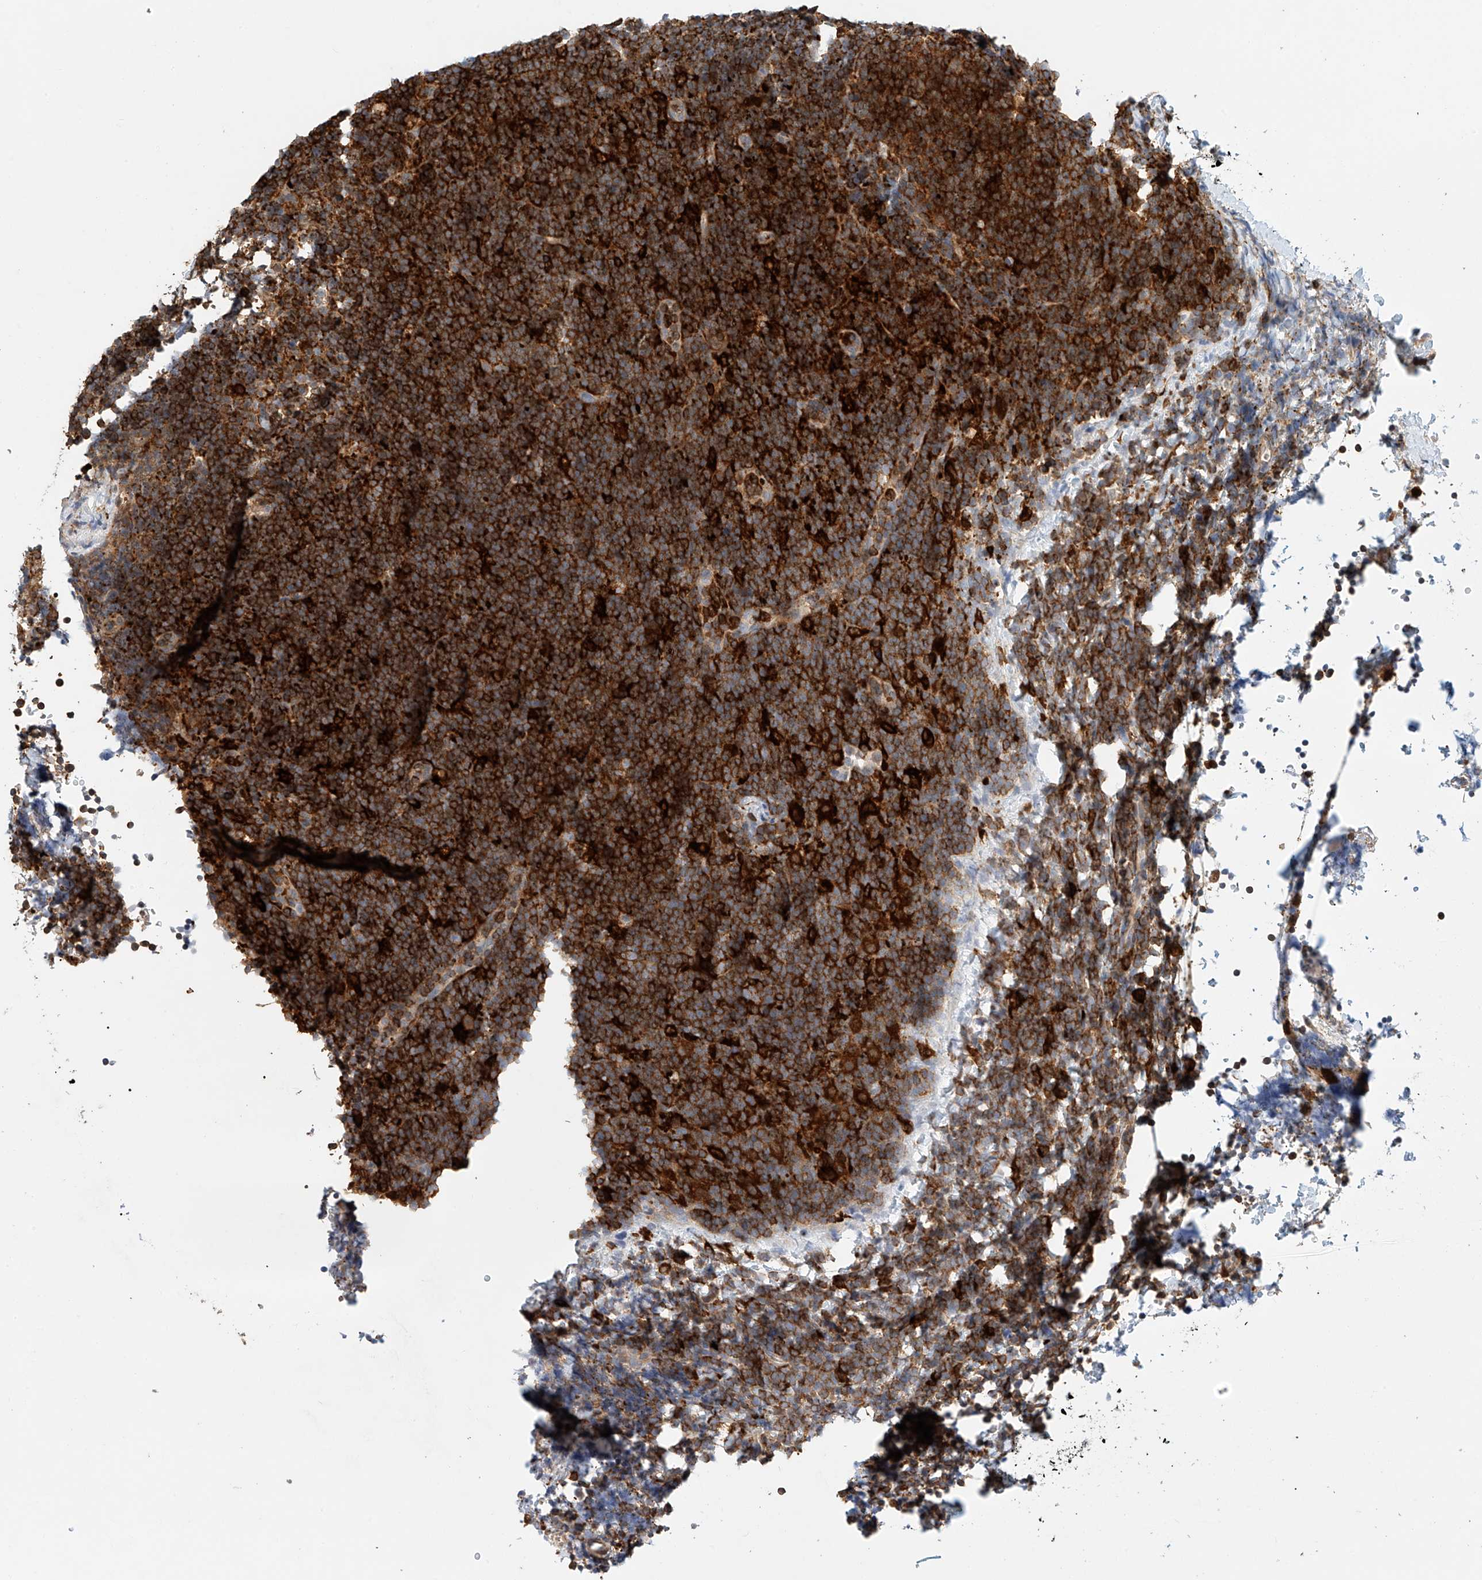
{"staining": {"intensity": "strong", "quantity": ">75%", "location": "cytoplasmic/membranous"}, "tissue": "lymphoma", "cell_type": "Tumor cells", "image_type": "cancer", "snomed": [{"axis": "morphology", "description": "Malignant lymphoma, non-Hodgkin's type, High grade"}, {"axis": "topography", "description": "Lymph node"}], "caption": "Protein staining of lymphoma tissue demonstrates strong cytoplasmic/membranous expression in about >75% of tumor cells.", "gene": "MICAL1", "patient": {"sex": "male", "age": 13}}